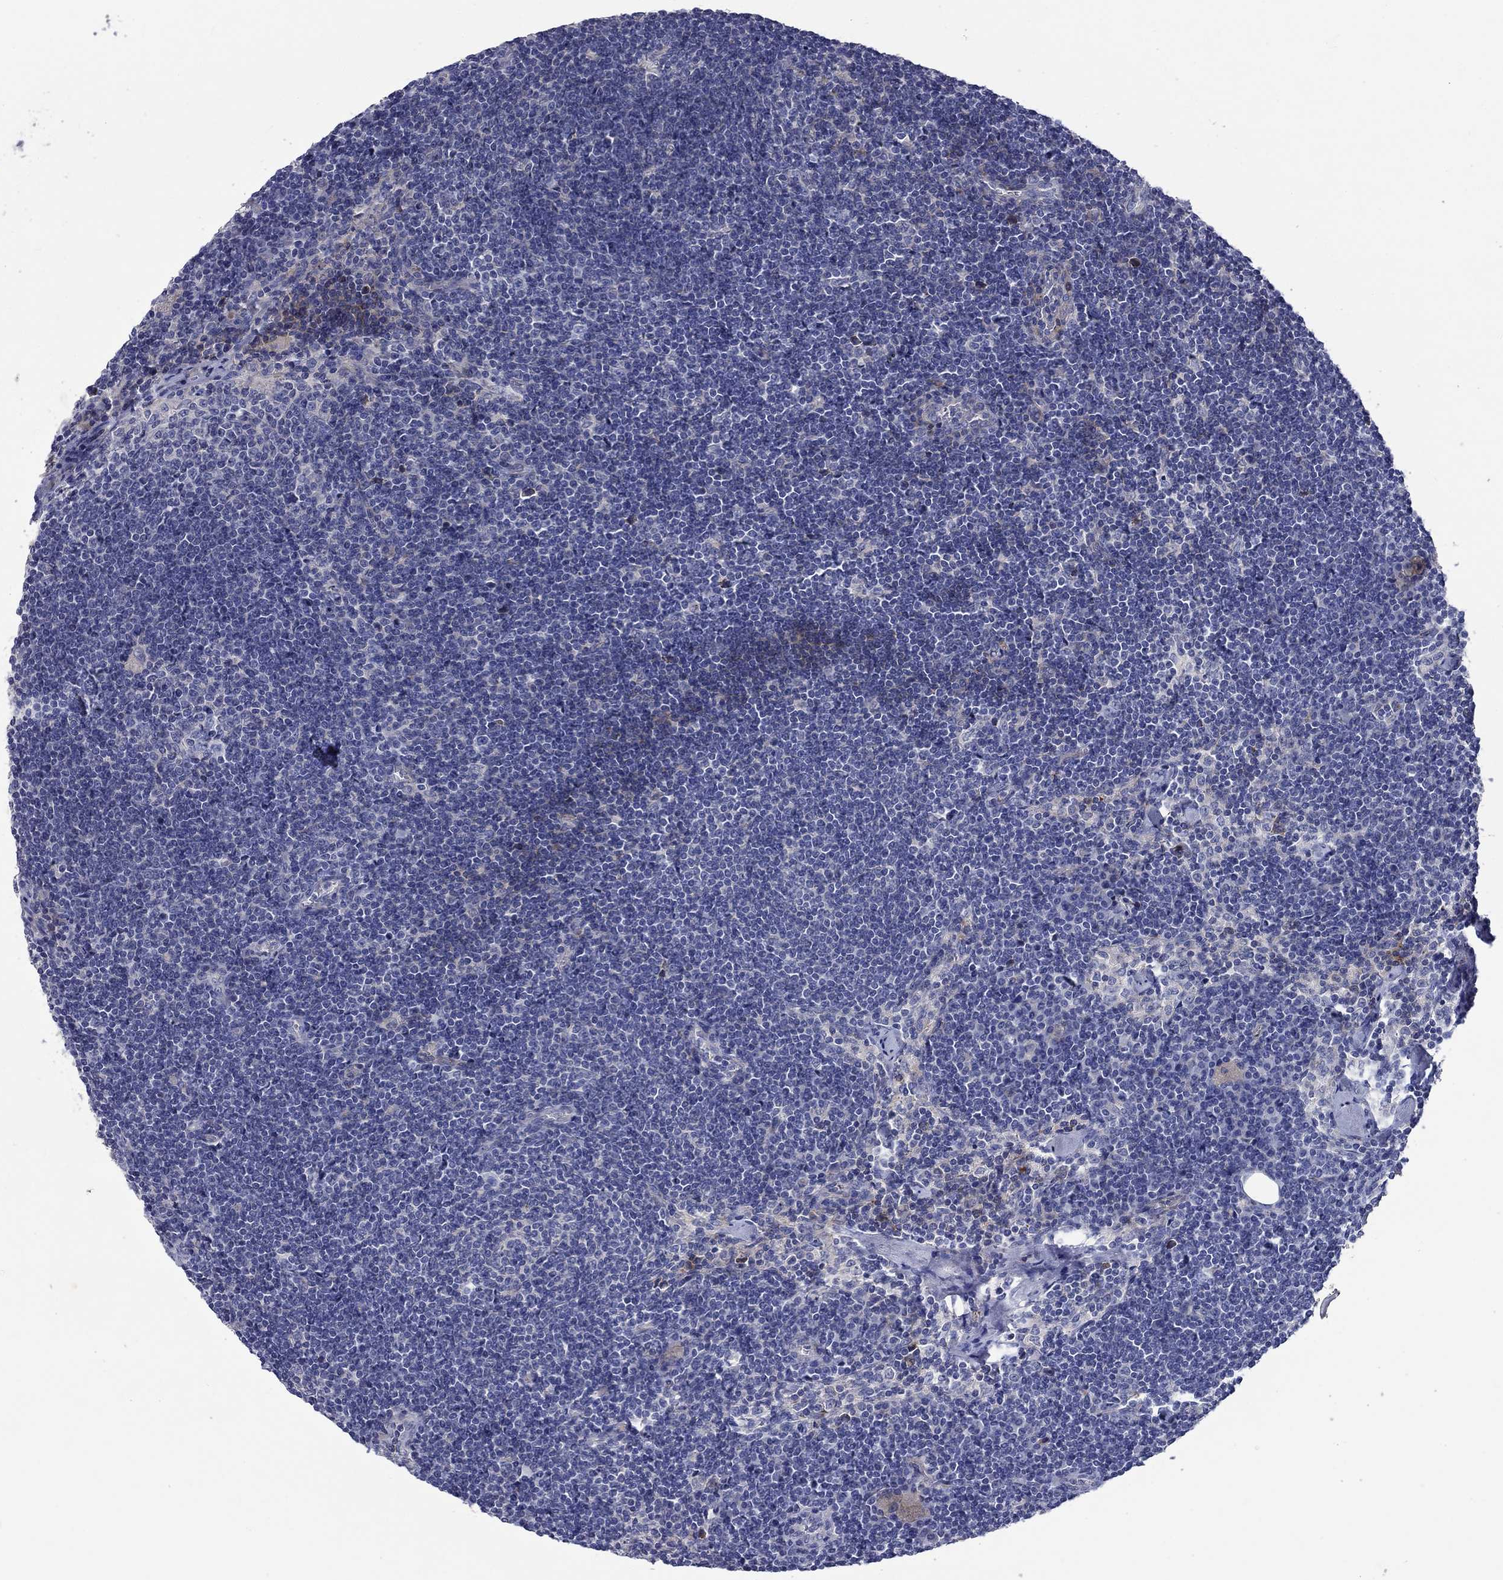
{"staining": {"intensity": "negative", "quantity": "none", "location": "none"}, "tissue": "lymph node", "cell_type": "Germinal center cells", "image_type": "normal", "snomed": [{"axis": "morphology", "description": "Normal tissue, NOS"}, {"axis": "topography", "description": "Lymph node"}], "caption": "Immunohistochemistry (IHC) of normal lymph node shows no staining in germinal center cells.", "gene": "CNDP1", "patient": {"sex": "male", "age": 59}}